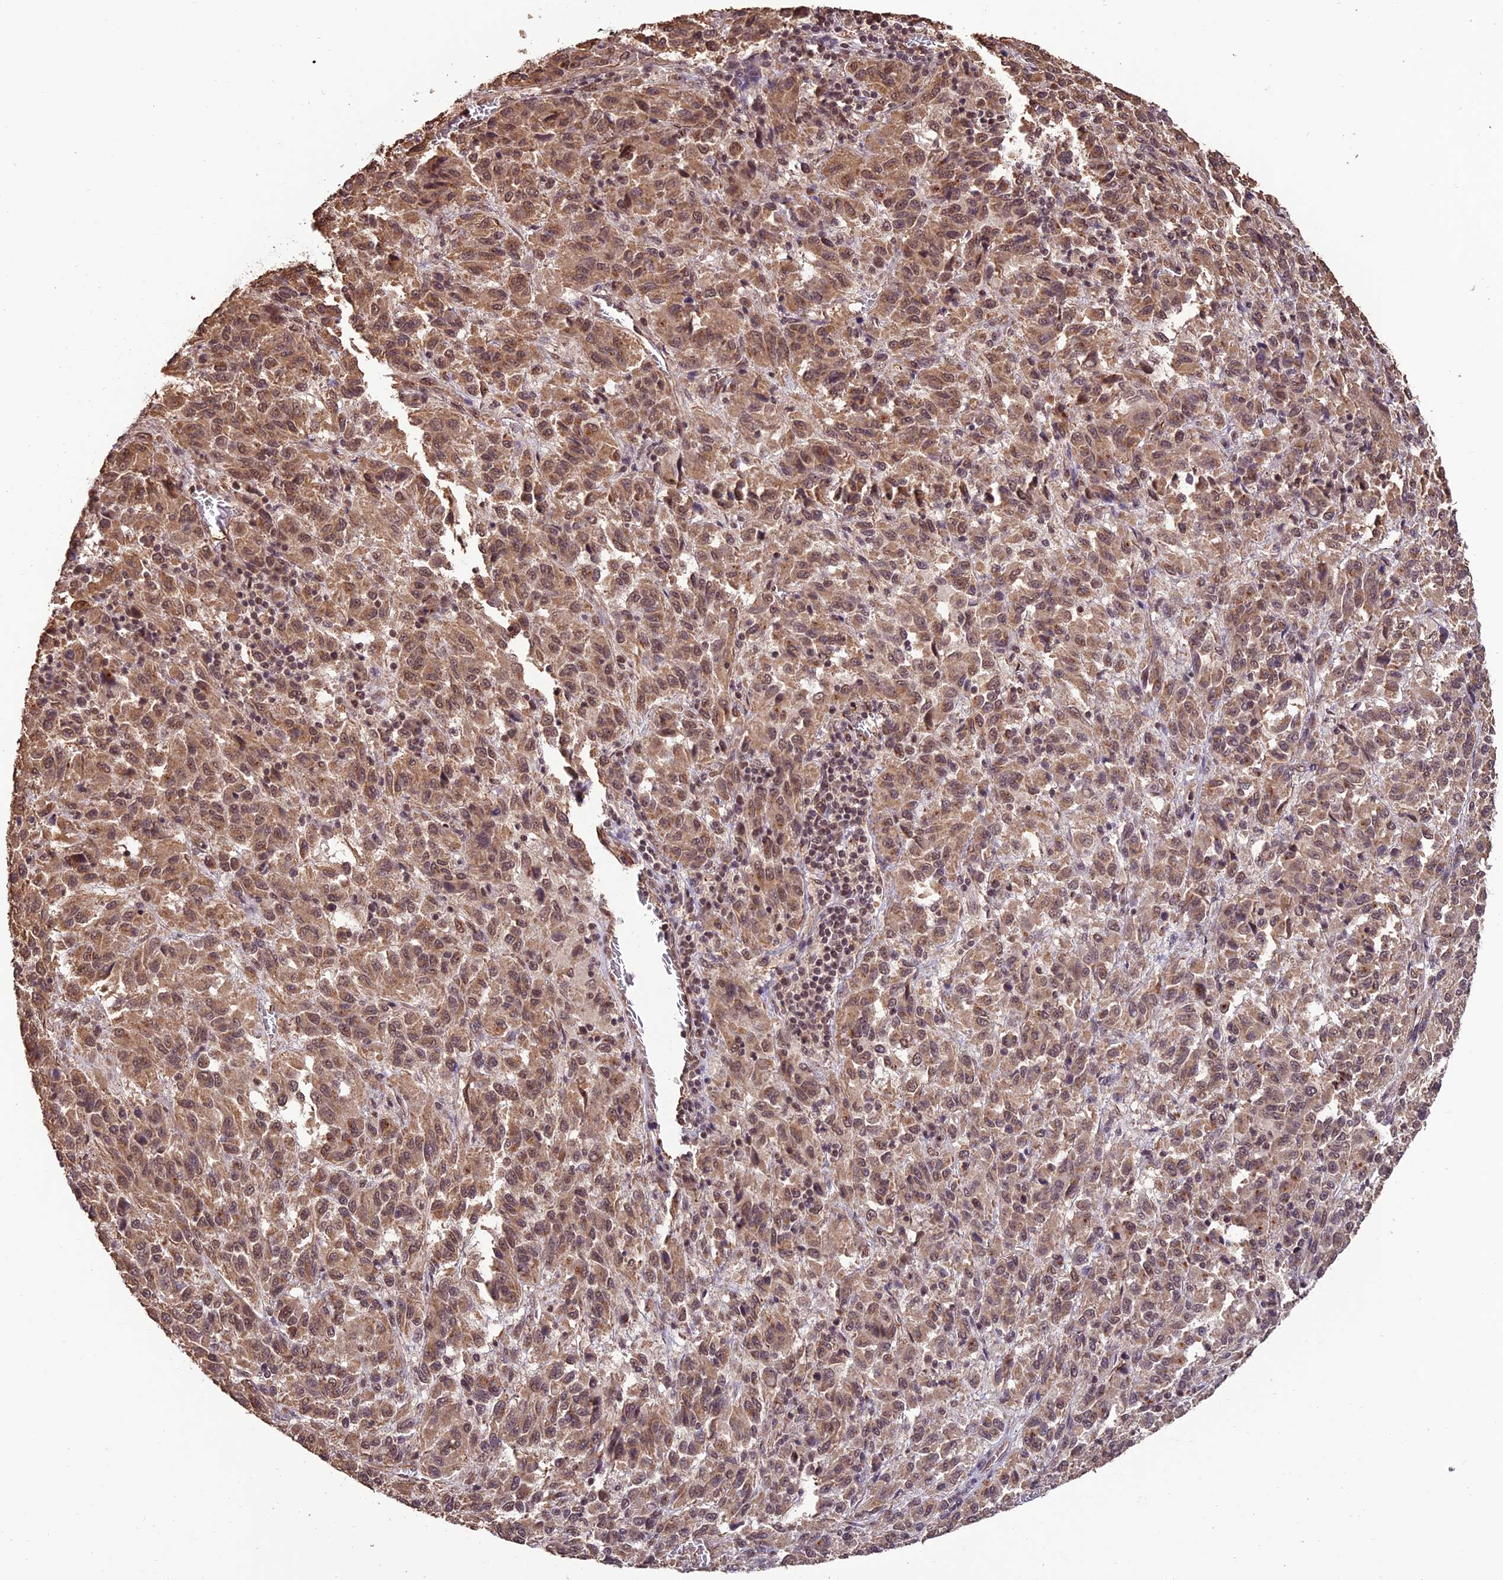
{"staining": {"intensity": "moderate", "quantity": ">75%", "location": "cytoplasmic/membranous,nuclear"}, "tissue": "melanoma", "cell_type": "Tumor cells", "image_type": "cancer", "snomed": [{"axis": "morphology", "description": "Malignant melanoma, Metastatic site"}, {"axis": "topography", "description": "Lung"}], "caption": "Malignant melanoma (metastatic site) stained with DAB (3,3'-diaminobenzidine) IHC demonstrates medium levels of moderate cytoplasmic/membranous and nuclear expression in about >75% of tumor cells.", "gene": "CABIN1", "patient": {"sex": "male", "age": 64}}